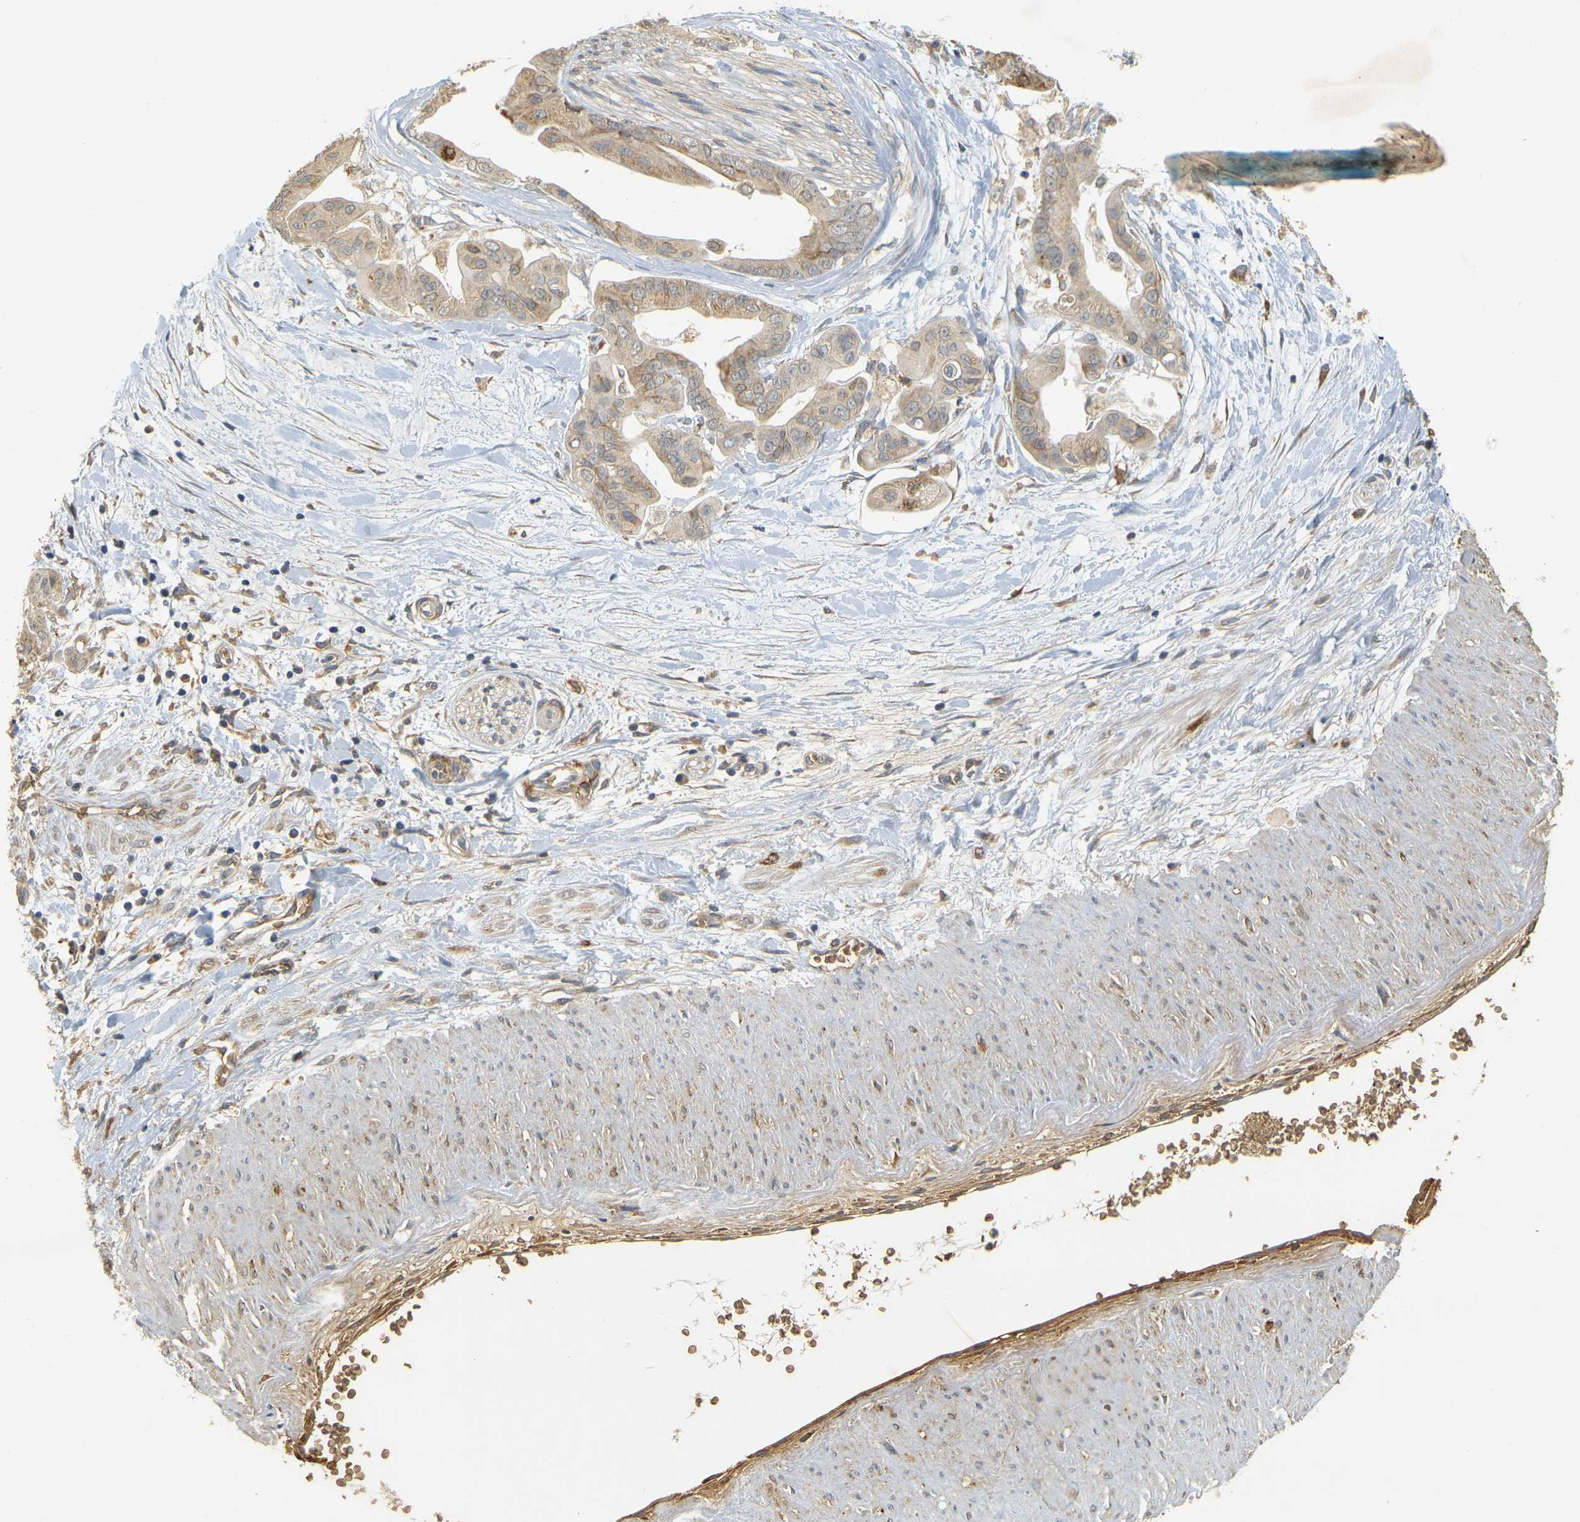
{"staining": {"intensity": "weak", "quantity": ">75%", "location": "cytoplasmic/membranous"}, "tissue": "pancreatic cancer", "cell_type": "Tumor cells", "image_type": "cancer", "snomed": [{"axis": "morphology", "description": "Adenocarcinoma, NOS"}, {"axis": "topography", "description": "Pancreas"}], "caption": "About >75% of tumor cells in human pancreatic adenocarcinoma reveal weak cytoplasmic/membranous protein positivity as visualized by brown immunohistochemical staining.", "gene": "MEGF9", "patient": {"sex": "female", "age": 75}}